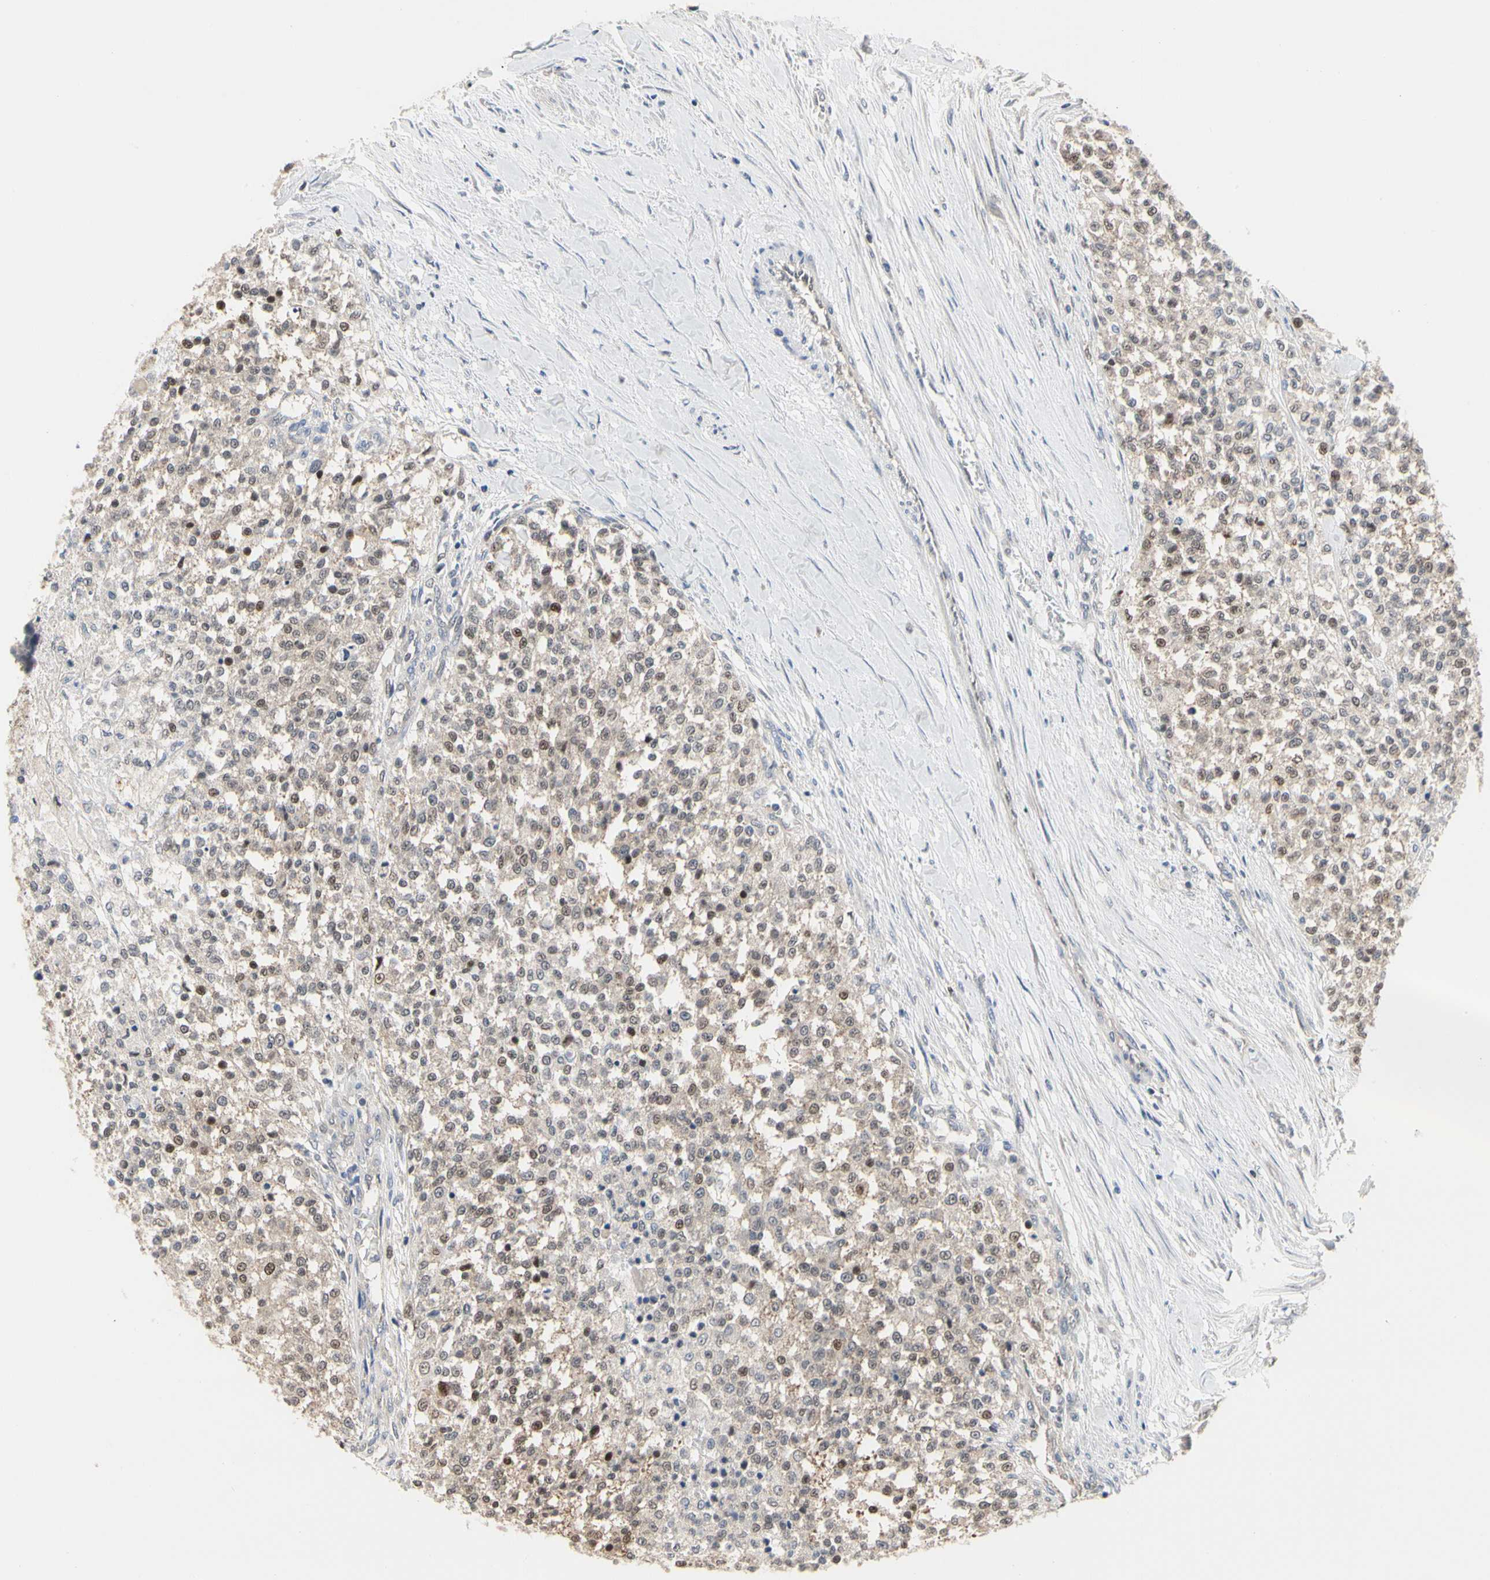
{"staining": {"intensity": "weak", "quantity": ">75%", "location": "cytoplasmic/membranous"}, "tissue": "testis cancer", "cell_type": "Tumor cells", "image_type": "cancer", "snomed": [{"axis": "morphology", "description": "Seminoma, NOS"}, {"axis": "topography", "description": "Testis"}], "caption": "A histopathology image showing weak cytoplasmic/membranous positivity in approximately >75% of tumor cells in testis cancer, as visualized by brown immunohistochemical staining.", "gene": "CDK5", "patient": {"sex": "male", "age": 59}}